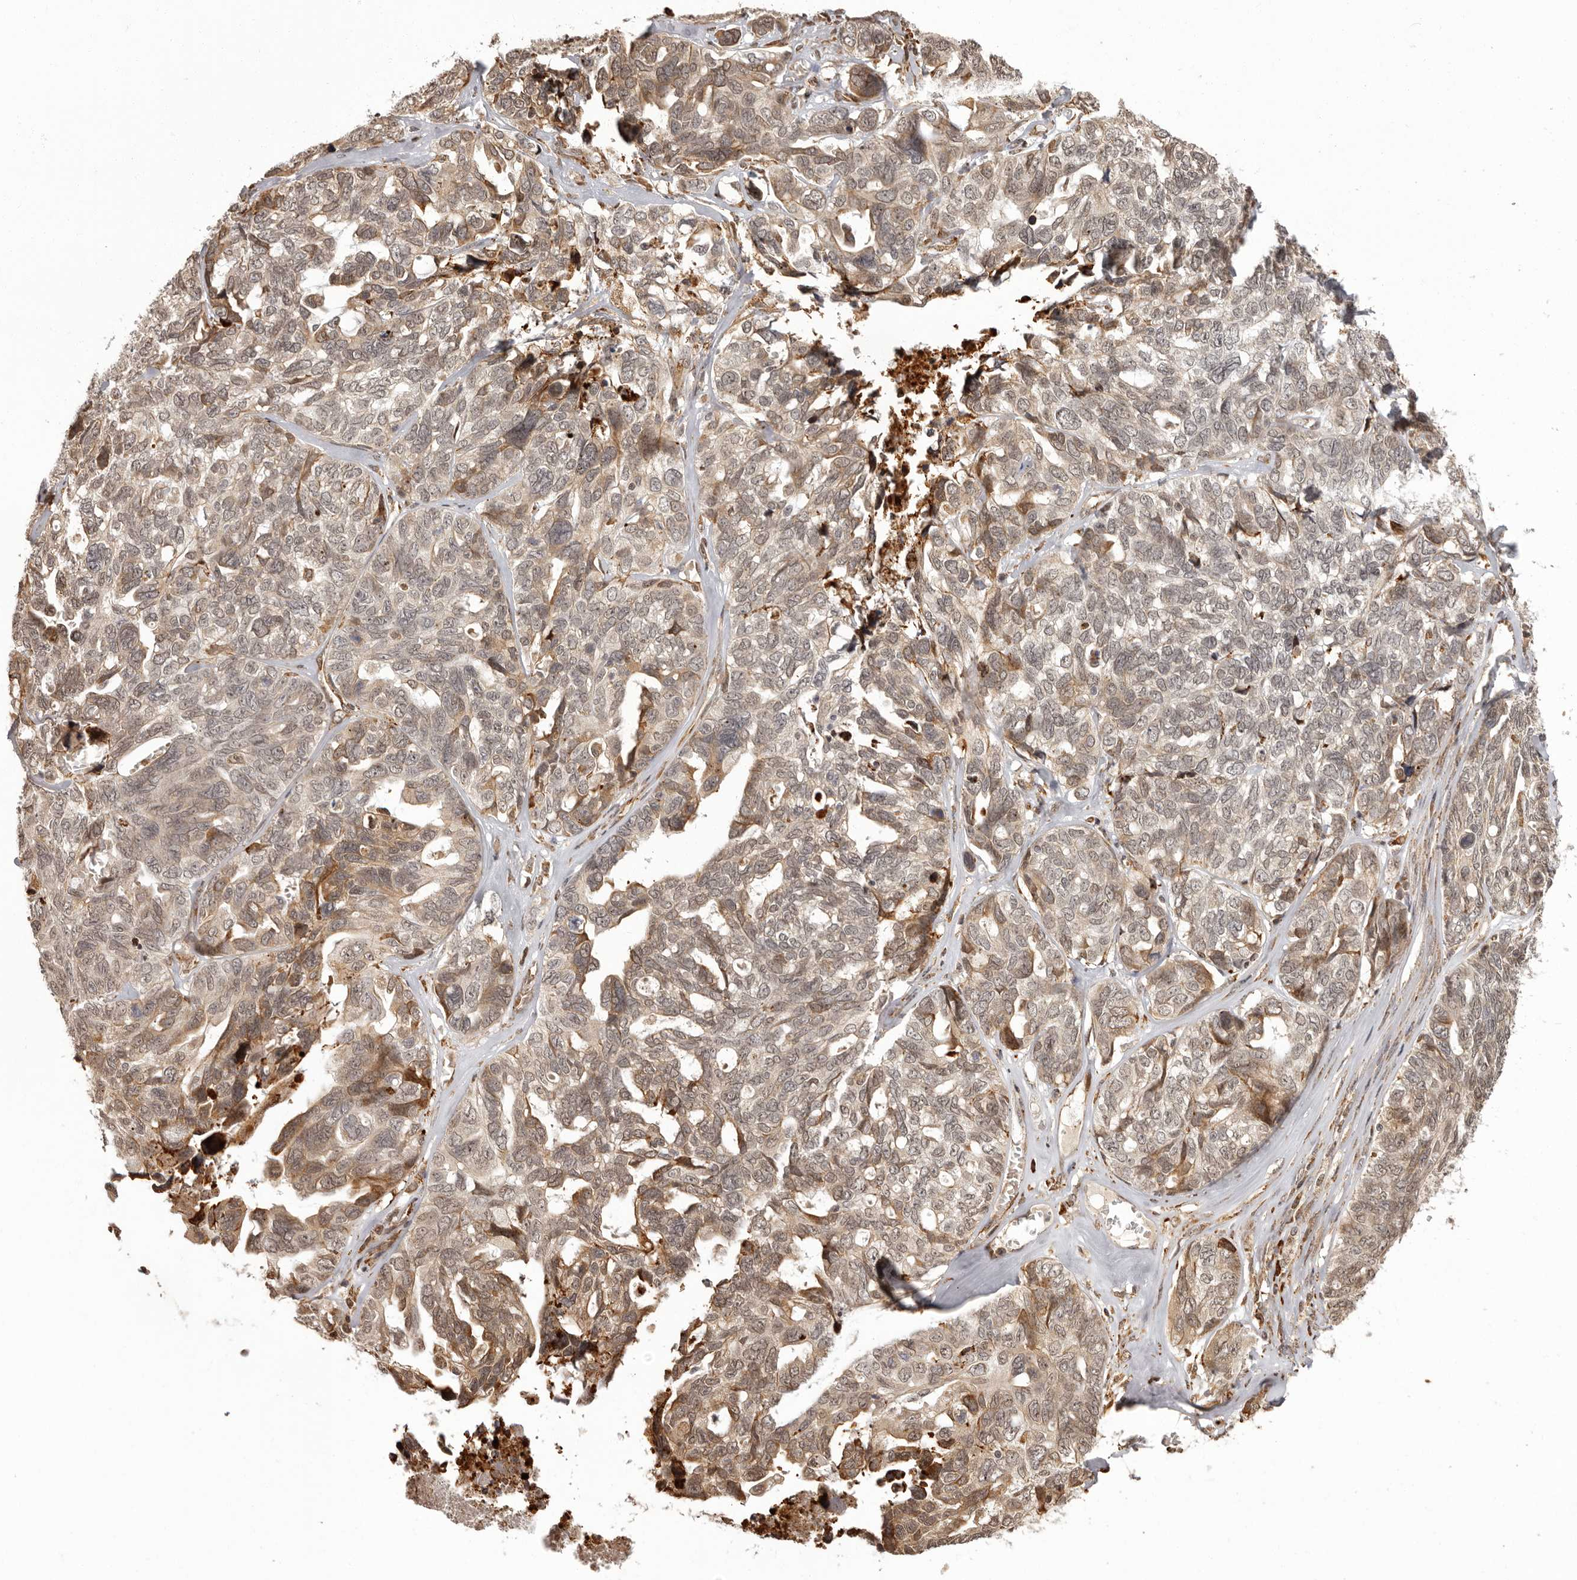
{"staining": {"intensity": "moderate", "quantity": "25%-75%", "location": "cytoplasmic/membranous,nuclear"}, "tissue": "ovarian cancer", "cell_type": "Tumor cells", "image_type": "cancer", "snomed": [{"axis": "morphology", "description": "Cystadenocarcinoma, serous, NOS"}, {"axis": "topography", "description": "Ovary"}], "caption": "A medium amount of moderate cytoplasmic/membranous and nuclear positivity is seen in about 25%-75% of tumor cells in ovarian cancer tissue.", "gene": "IL32", "patient": {"sex": "female", "age": 79}}